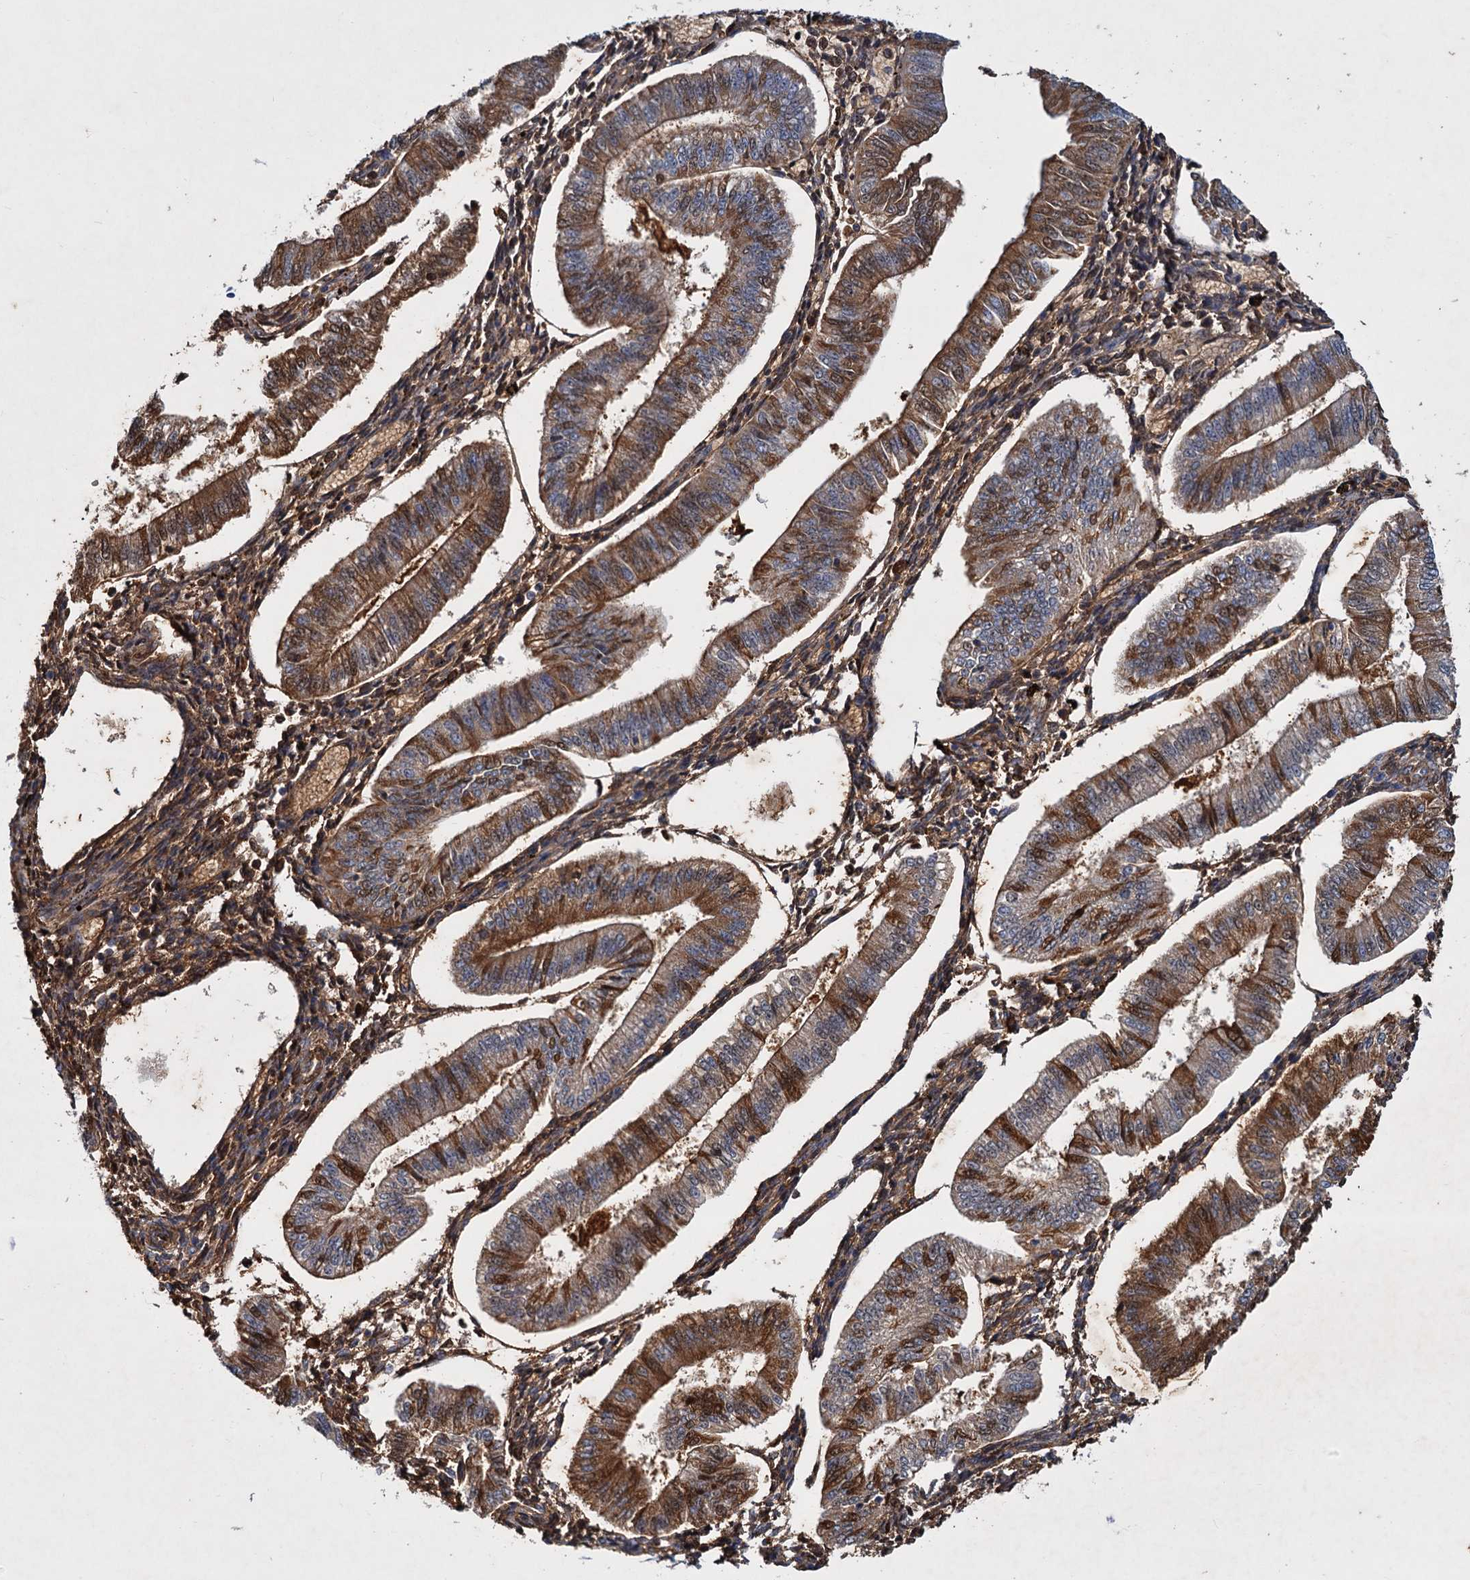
{"staining": {"intensity": "moderate", "quantity": "25%-75%", "location": "cytoplasmic/membranous"}, "tissue": "endometrium", "cell_type": "Cells in endometrial stroma", "image_type": "normal", "snomed": [{"axis": "morphology", "description": "Normal tissue, NOS"}, {"axis": "topography", "description": "Endometrium"}], "caption": "High-power microscopy captured an immunohistochemistry photomicrograph of normal endometrium, revealing moderate cytoplasmic/membranous expression in approximately 25%-75% of cells in endometrial stroma.", "gene": "CHRD", "patient": {"sex": "female", "age": 34}}